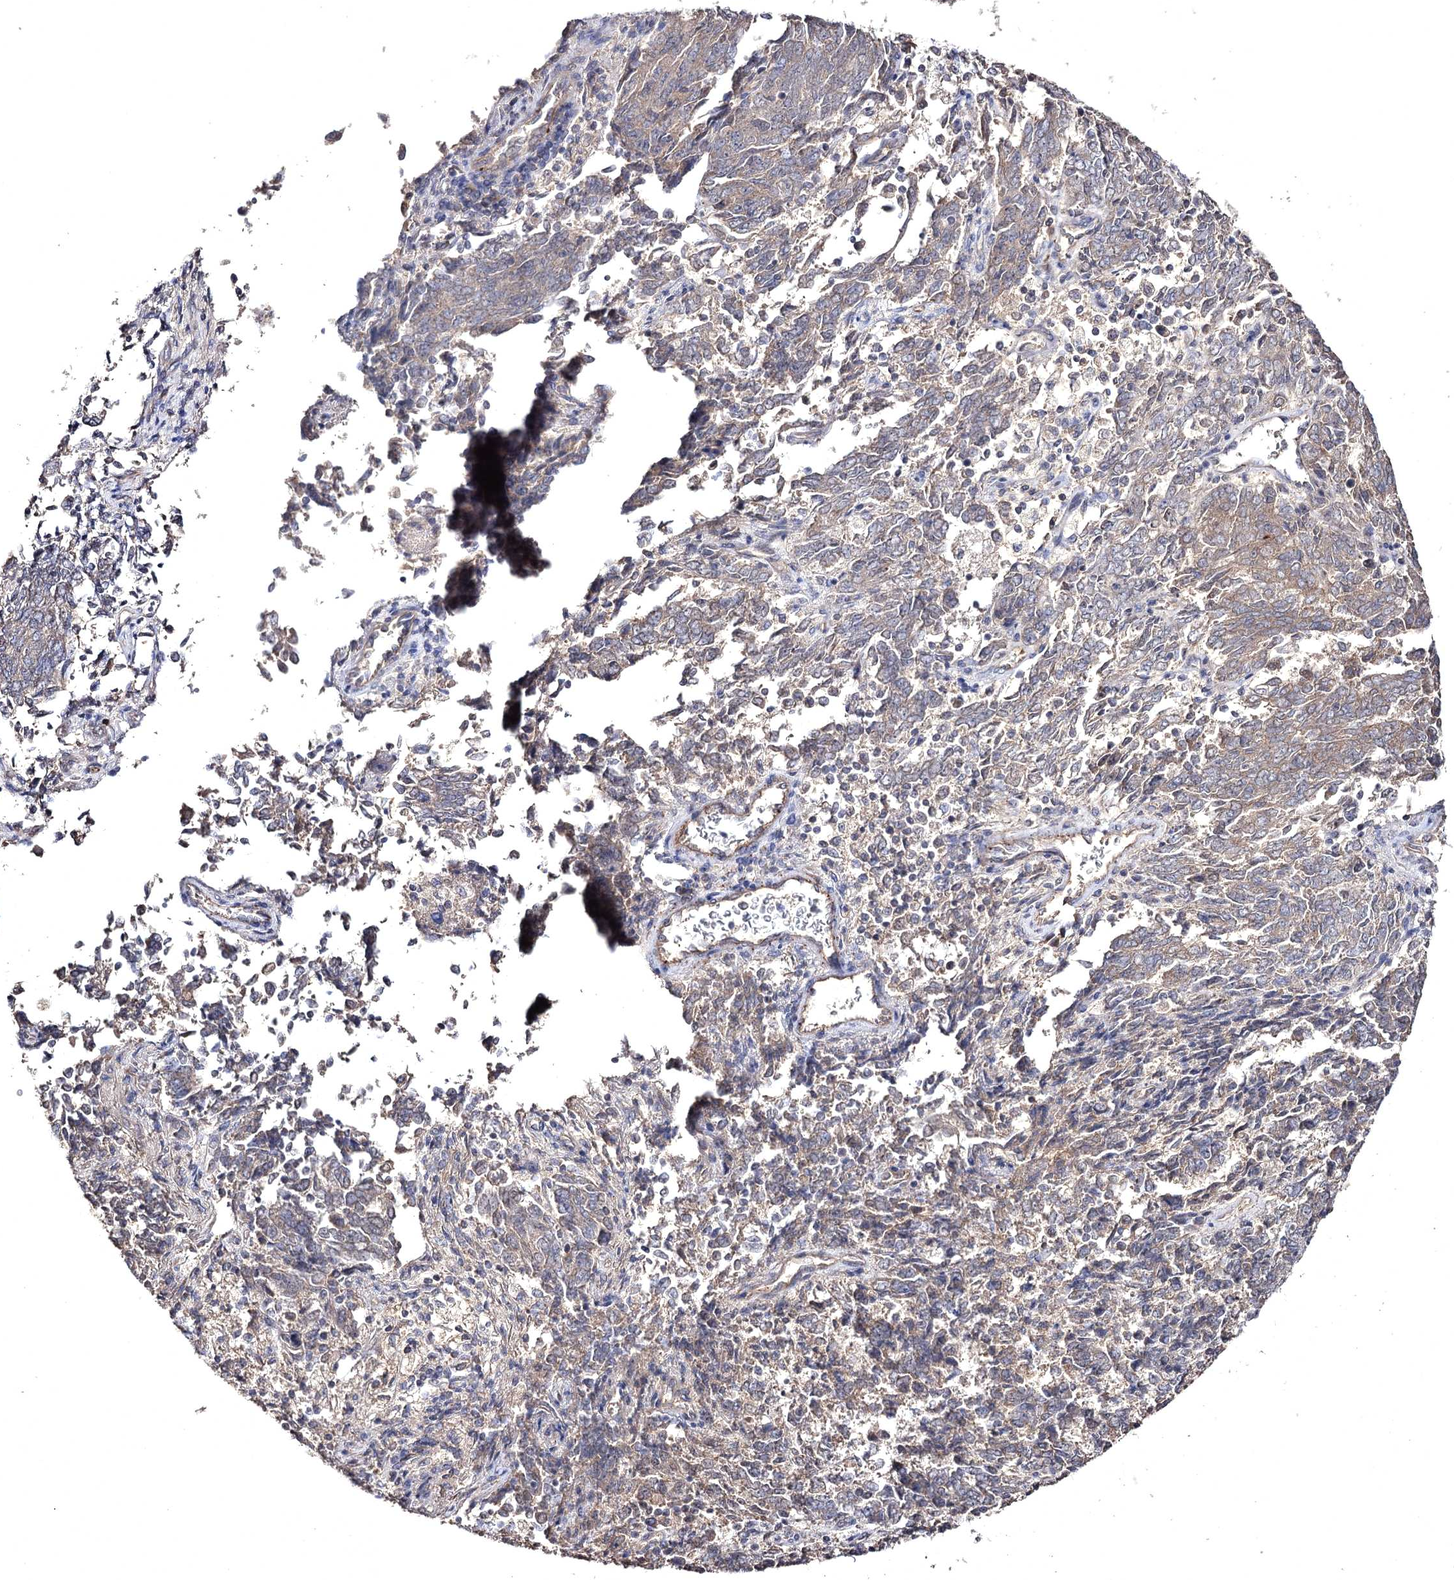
{"staining": {"intensity": "weak", "quantity": "<25%", "location": "cytoplasmic/membranous"}, "tissue": "endometrial cancer", "cell_type": "Tumor cells", "image_type": "cancer", "snomed": [{"axis": "morphology", "description": "Adenocarcinoma, NOS"}, {"axis": "topography", "description": "Endometrium"}], "caption": "A high-resolution histopathology image shows immunohistochemistry (IHC) staining of endometrial adenocarcinoma, which demonstrates no significant expression in tumor cells.", "gene": "SEMA4G", "patient": {"sex": "female", "age": 80}}